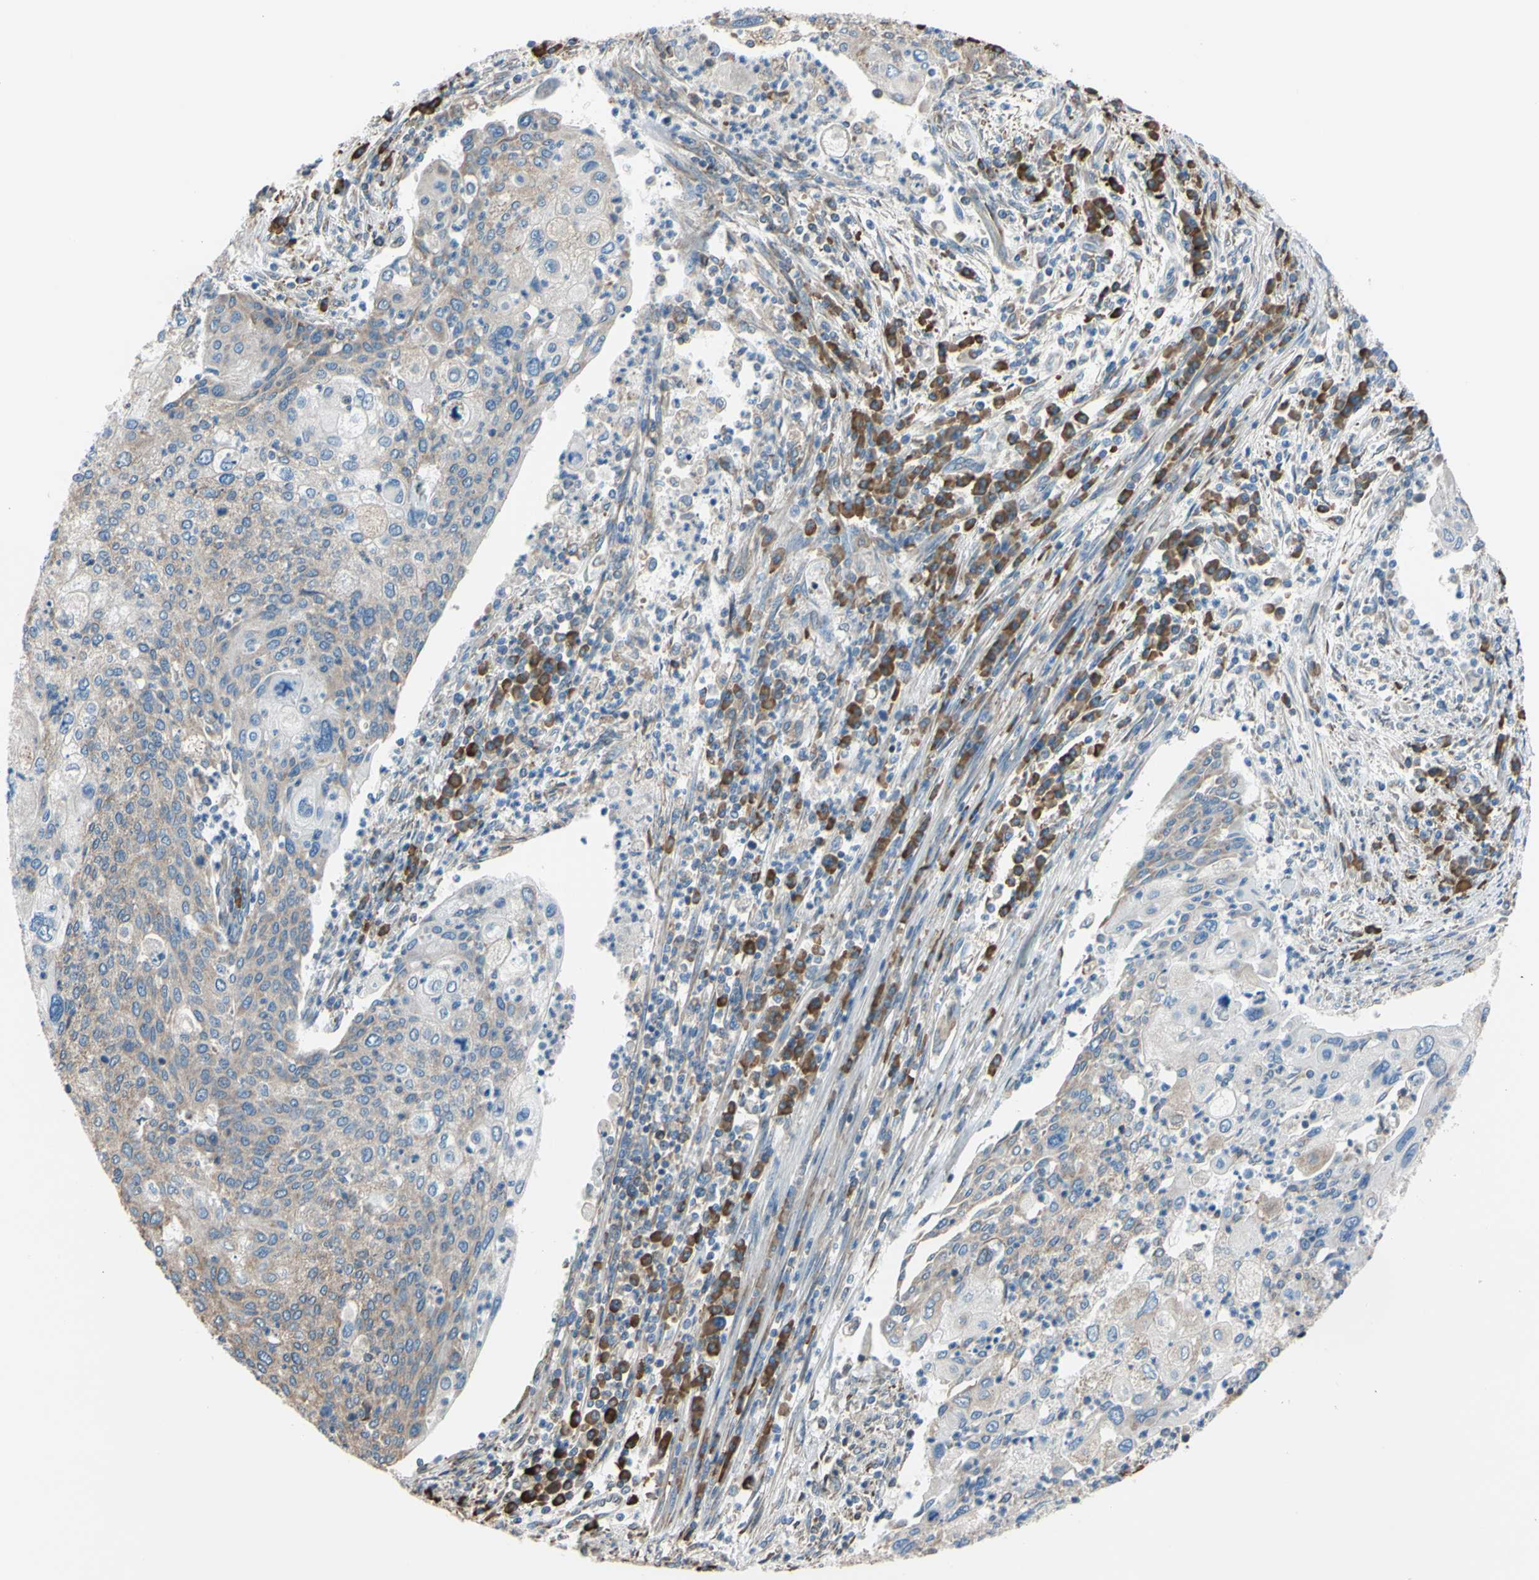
{"staining": {"intensity": "moderate", "quantity": ">75%", "location": "cytoplasmic/membranous"}, "tissue": "cervical cancer", "cell_type": "Tumor cells", "image_type": "cancer", "snomed": [{"axis": "morphology", "description": "Squamous cell carcinoma, NOS"}, {"axis": "topography", "description": "Cervix"}], "caption": "Protein expression analysis of squamous cell carcinoma (cervical) exhibits moderate cytoplasmic/membranous positivity in about >75% of tumor cells. The staining is performed using DAB (3,3'-diaminobenzidine) brown chromogen to label protein expression. The nuclei are counter-stained blue using hematoxylin.", "gene": "BMF", "patient": {"sex": "female", "age": 40}}